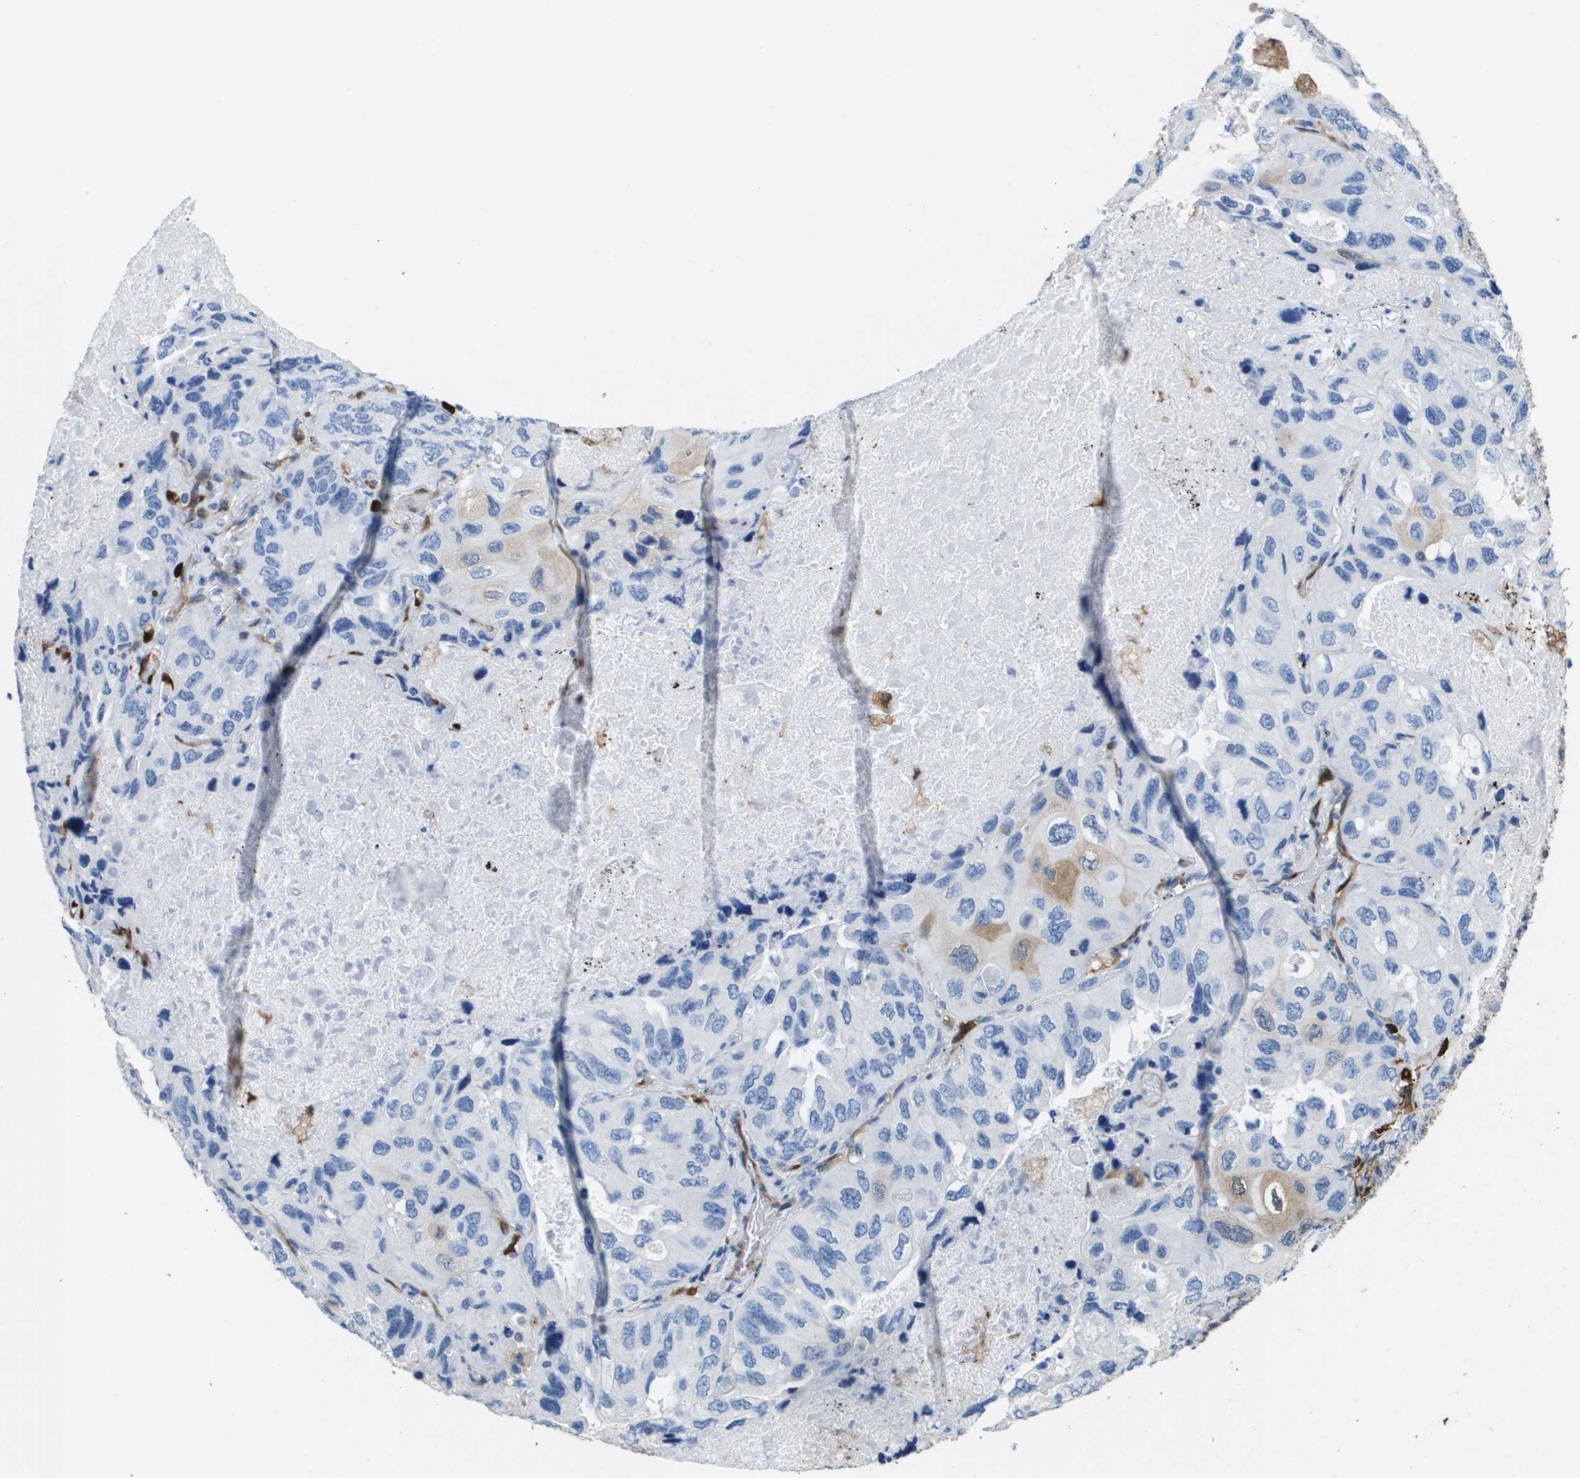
{"staining": {"intensity": "negative", "quantity": "none", "location": "none"}, "tissue": "lung cancer", "cell_type": "Tumor cells", "image_type": "cancer", "snomed": [{"axis": "morphology", "description": "Squamous cell carcinoma, NOS"}, {"axis": "topography", "description": "Lung"}], "caption": "DAB (3,3'-diaminobenzidine) immunohistochemical staining of squamous cell carcinoma (lung) shows no significant expression in tumor cells.", "gene": "FABP5", "patient": {"sex": "female", "age": 73}}